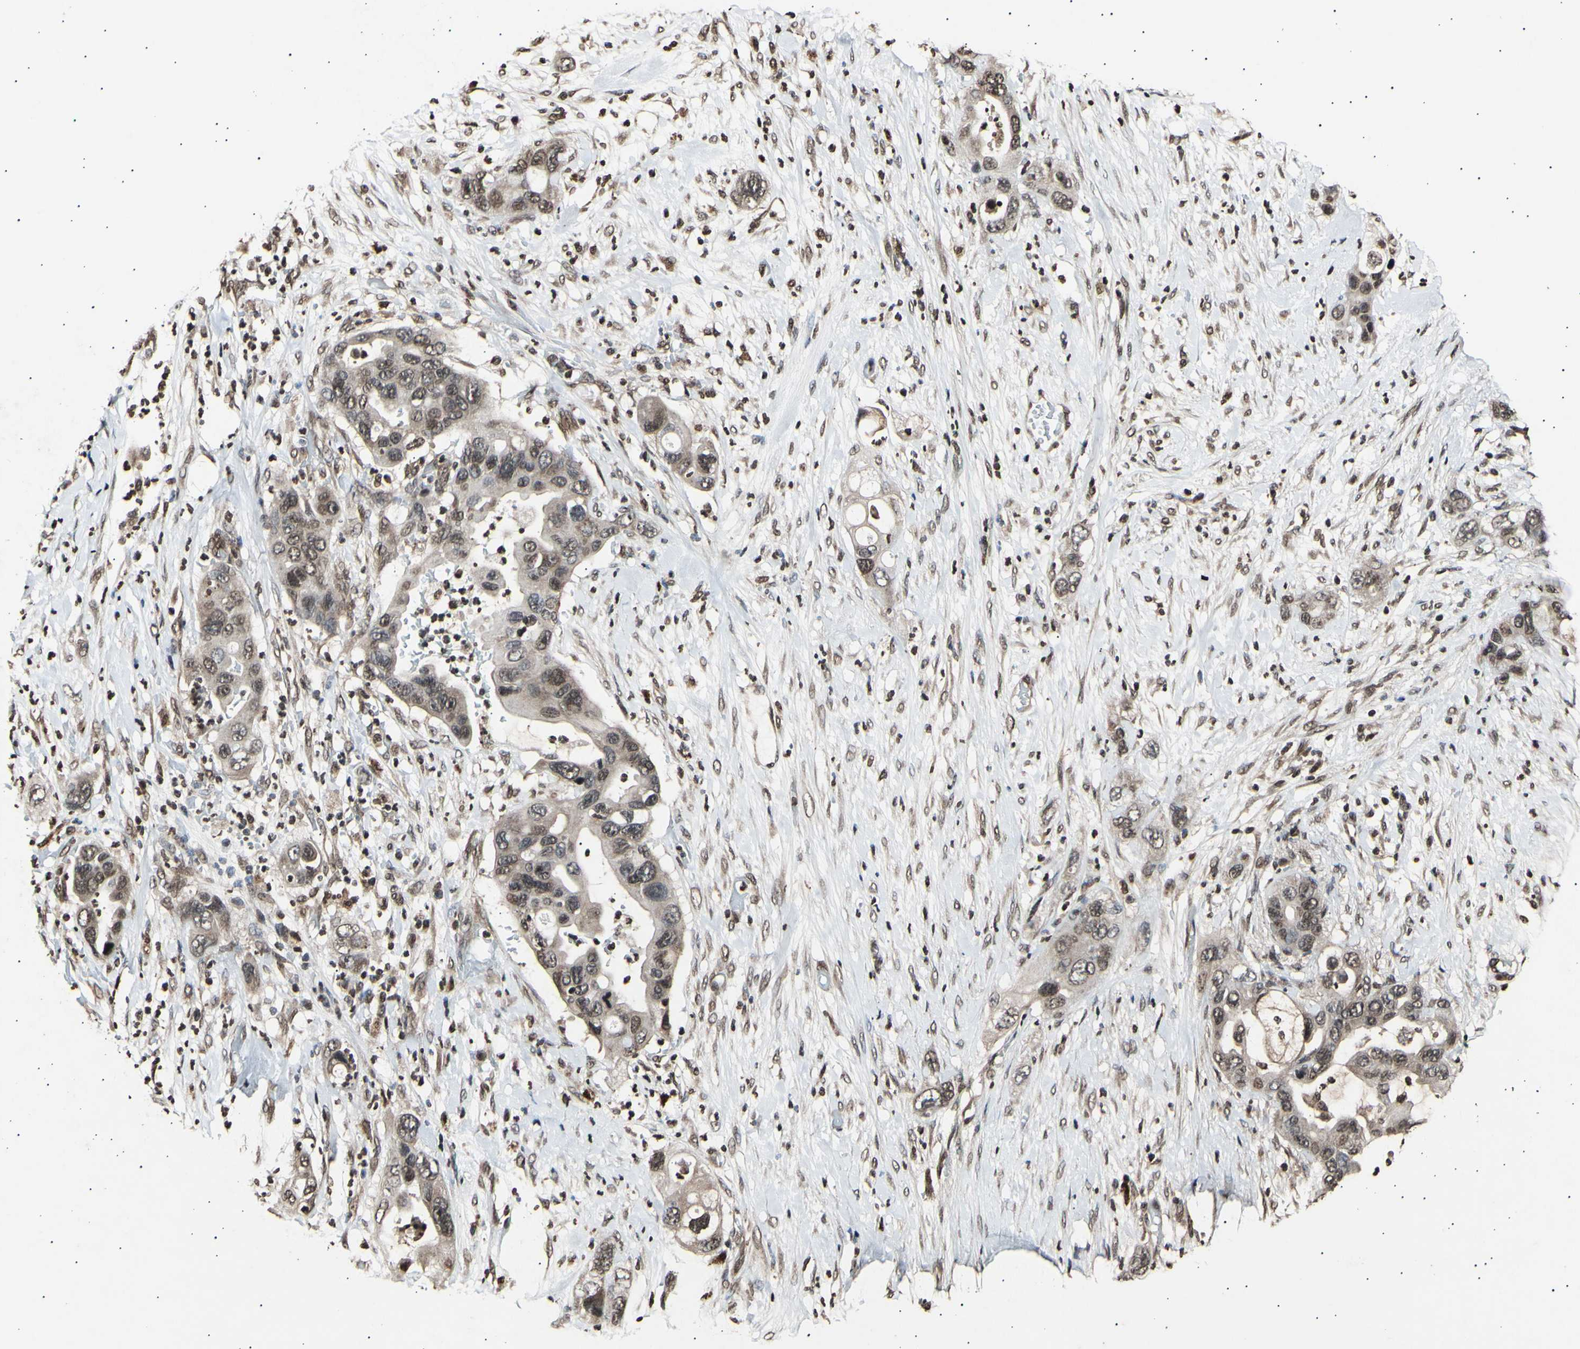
{"staining": {"intensity": "moderate", "quantity": ">75%", "location": "cytoplasmic/membranous,nuclear"}, "tissue": "pancreatic cancer", "cell_type": "Tumor cells", "image_type": "cancer", "snomed": [{"axis": "morphology", "description": "Adenocarcinoma, NOS"}, {"axis": "topography", "description": "Pancreas"}], "caption": "Tumor cells display medium levels of moderate cytoplasmic/membranous and nuclear staining in approximately >75% of cells in human pancreatic cancer.", "gene": "ANAPC7", "patient": {"sex": "female", "age": 71}}